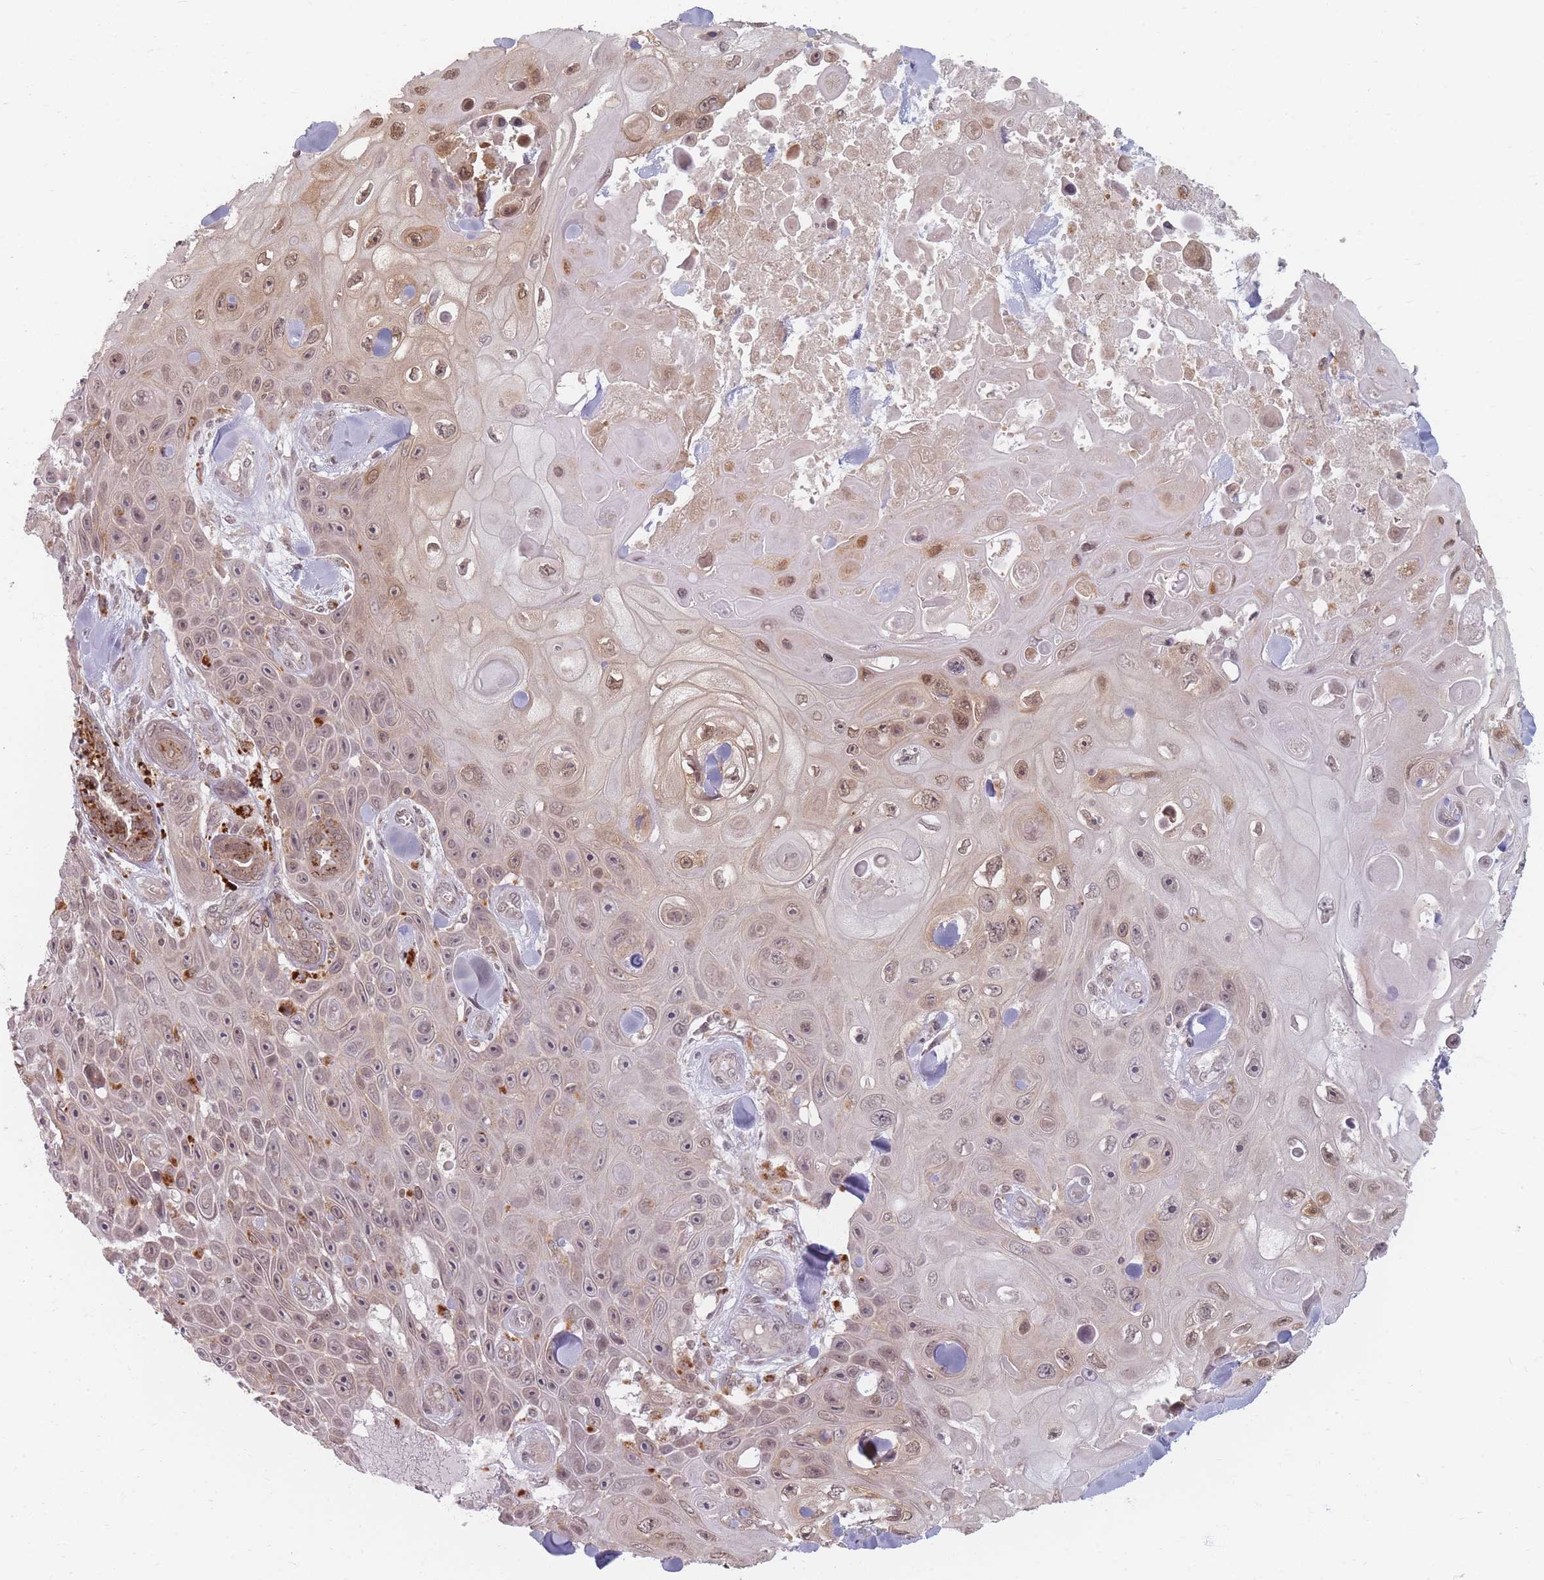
{"staining": {"intensity": "moderate", "quantity": "25%-75%", "location": "cytoplasmic/membranous,nuclear"}, "tissue": "skin cancer", "cell_type": "Tumor cells", "image_type": "cancer", "snomed": [{"axis": "morphology", "description": "Squamous cell carcinoma, NOS"}, {"axis": "topography", "description": "Skin"}], "caption": "IHC (DAB) staining of skin squamous cell carcinoma demonstrates moderate cytoplasmic/membranous and nuclear protein positivity in approximately 25%-75% of tumor cells.", "gene": "SPATA45", "patient": {"sex": "male", "age": 82}}